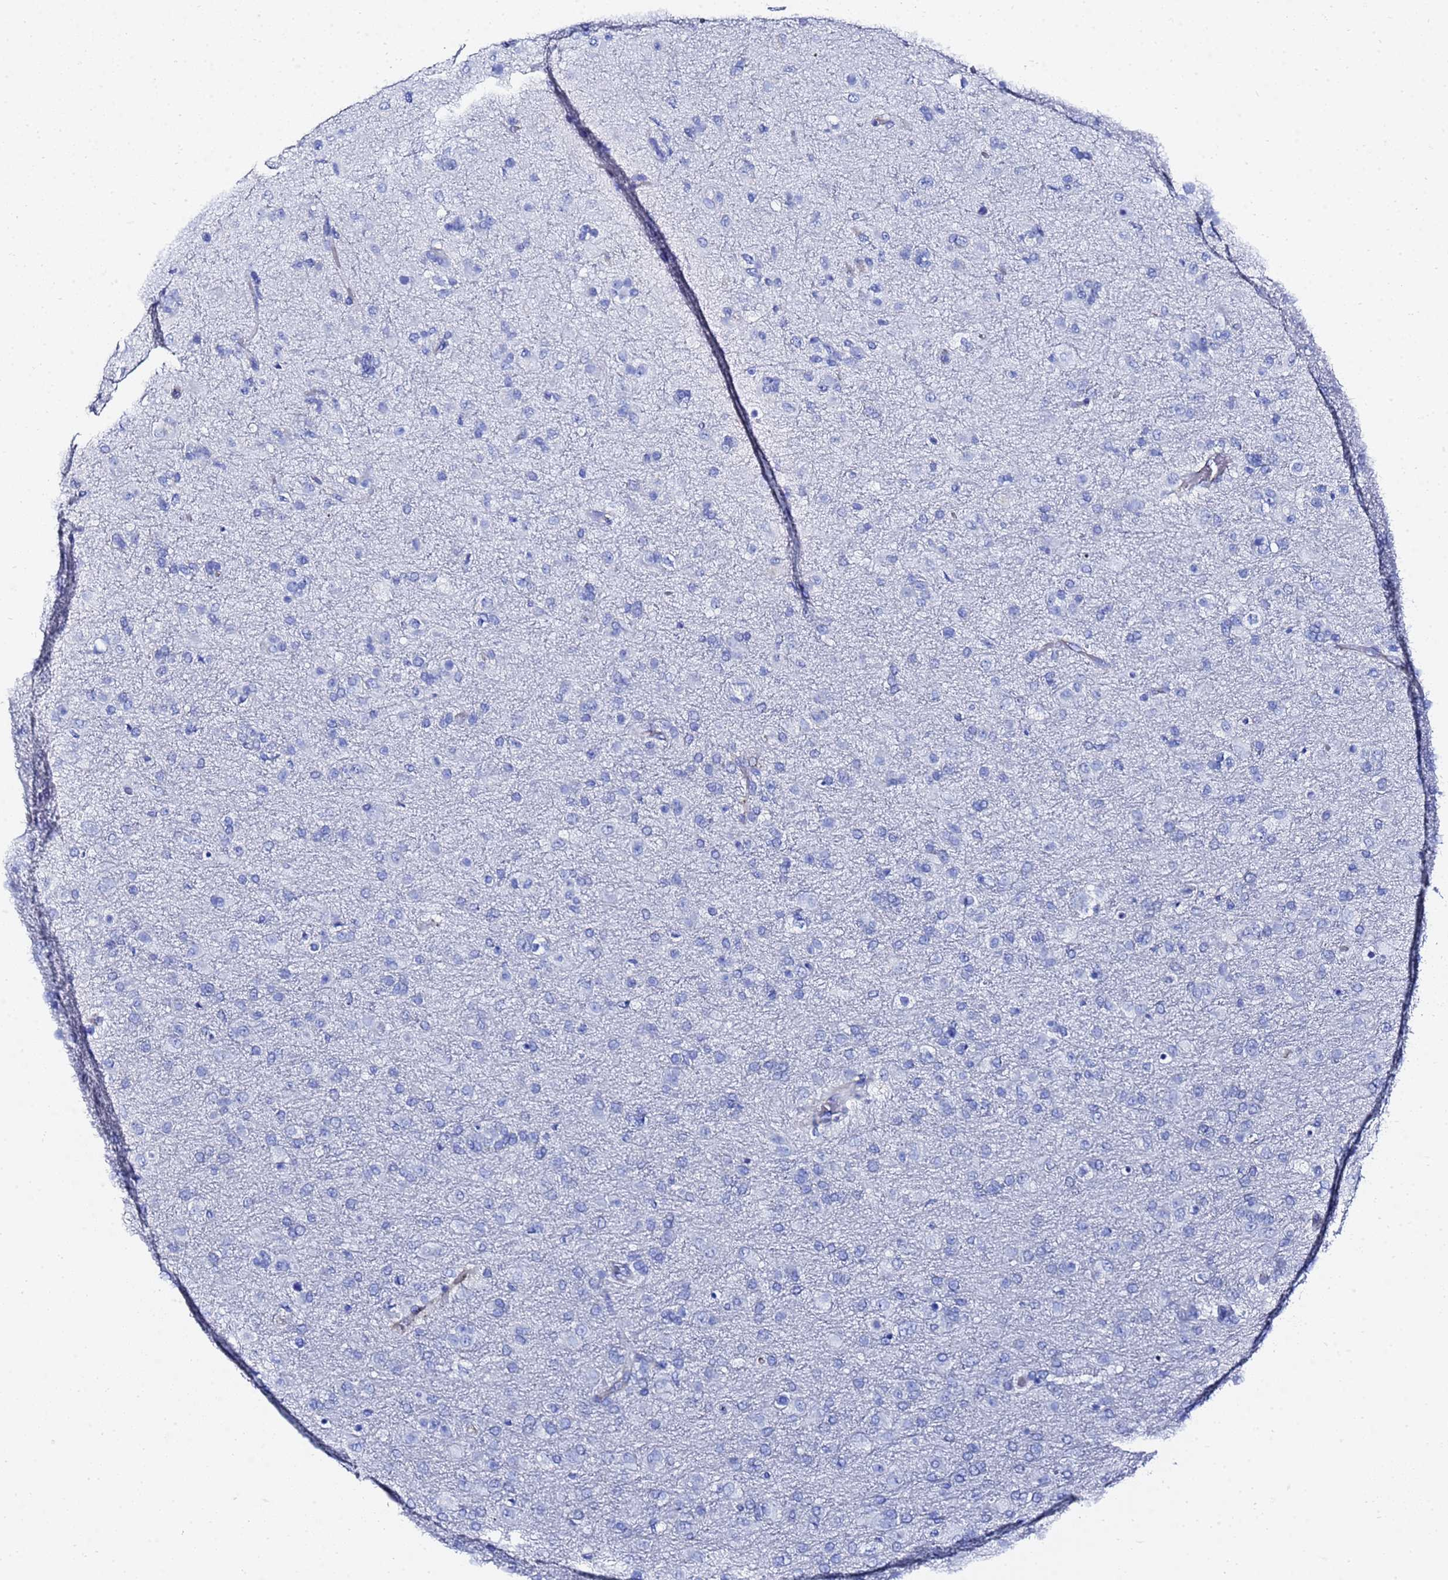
{"staining": {"intensity": "negative", "quantity": "none", "location": "none"}, "tissue": "glioma", "cell_type": "Tumor cells", "image_type": "cancer", "snomed": [{"axis": "morphology", "description": "Glioma, malignant, Low grade"}, {"axis": "topography", "description": "Brain"}], "caption": "A high-resolution image shows immunohistochemistry (IHC) staining of low-grade glioma (malignant), which exhibits no significant expression in tumor cells.", "gene": "GGT1", "patient": {"sex": "male", "age": 65}}